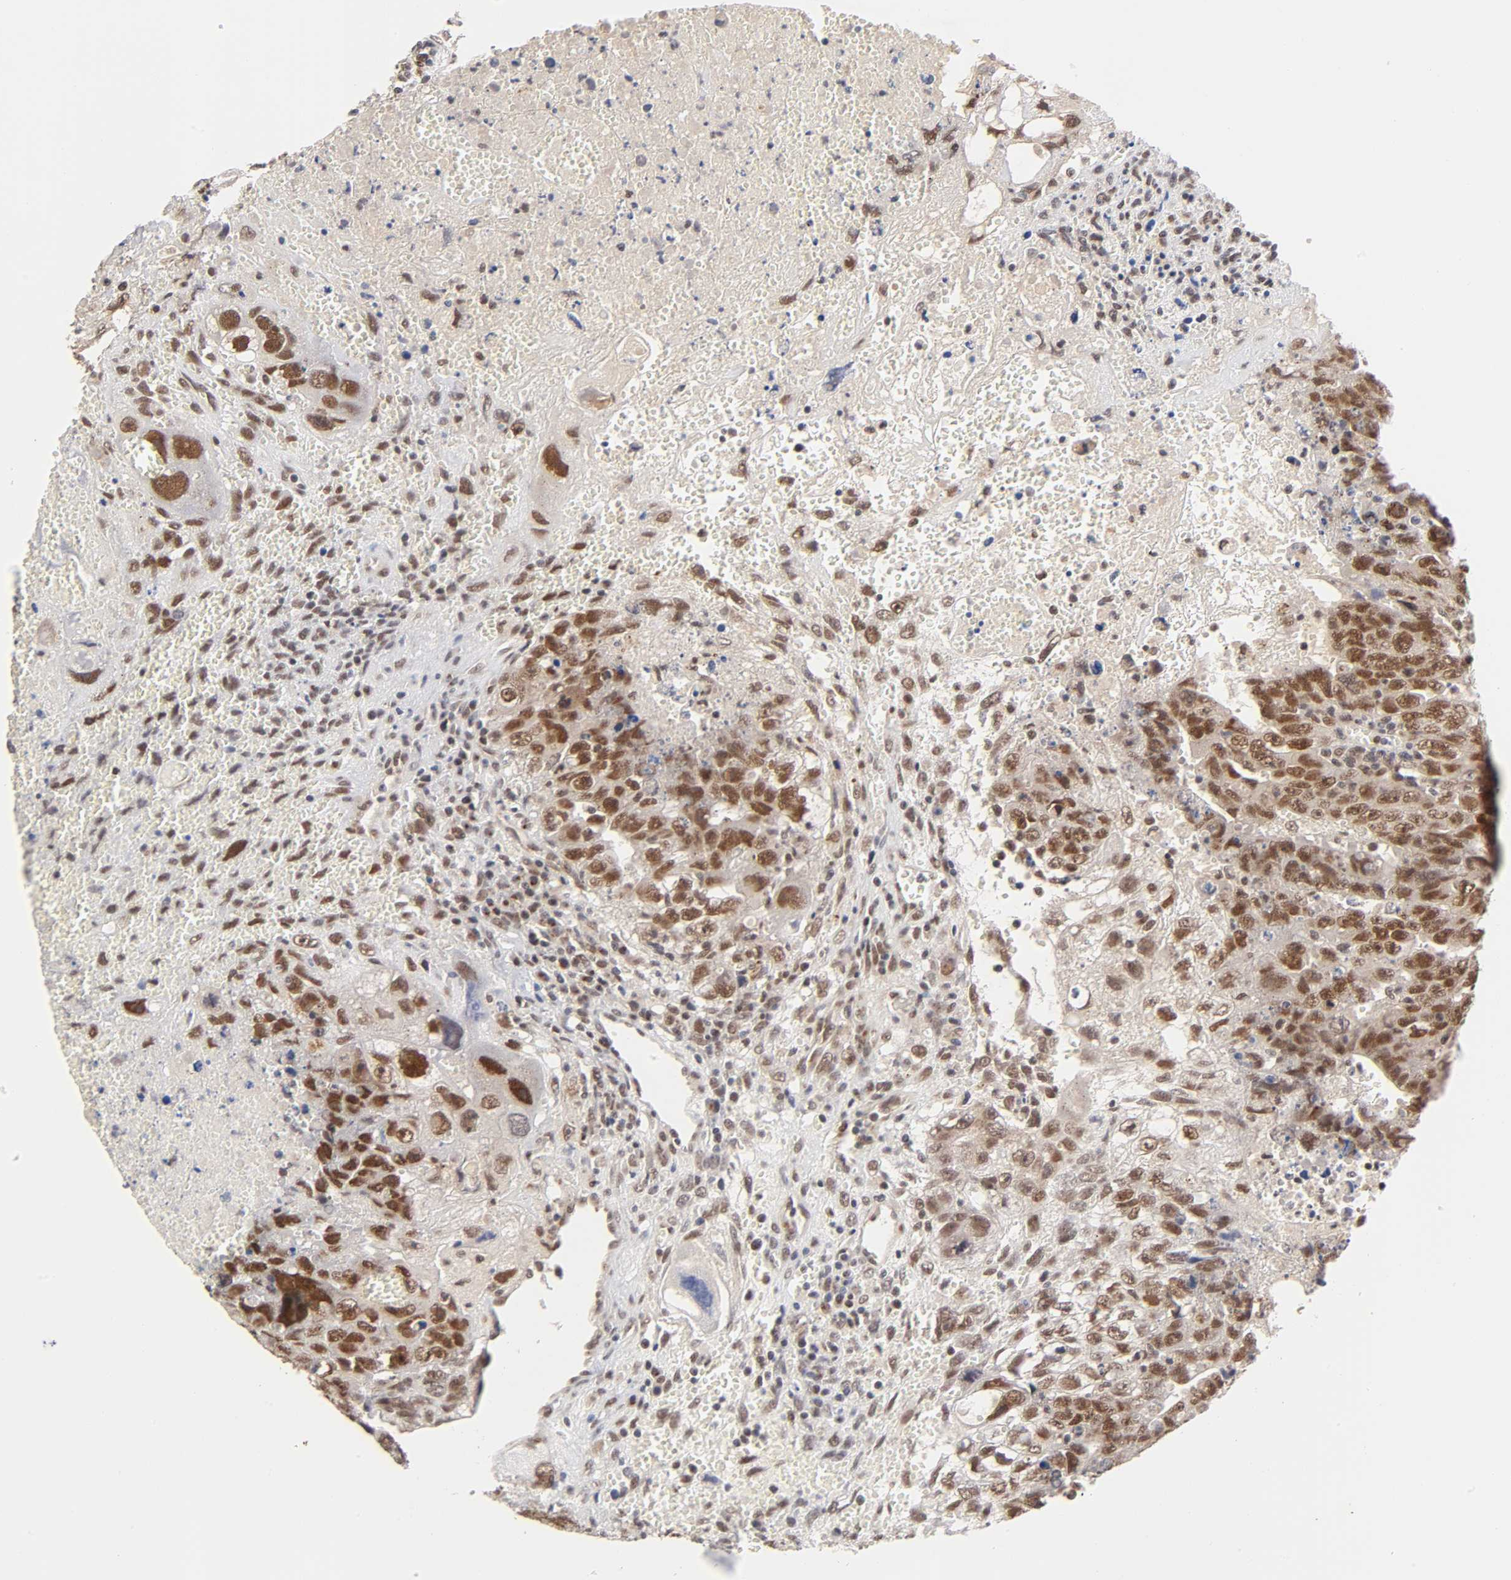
{"staining": {"intensity": "strong", "quantity": ">75%", "location": "cytoplasmic/membranous,nuclear"}, "tissue": "testis cancer", "cell_type": "Tumor cells", "image_type": "cancer", "snomed": [{"axis": "morphology", "description": "Carcinoma, Embryonal, NOS"}, {"axis": "topography", "description": "Testis"}], "caption": "Immunohistochemistry image of neoplastic tissue: testis embryonal carcinoma stained using immunohistochemistry demonstrates high levels of strong protein expression localized specifically in the cytoplasmic/membranous and nuclear of tumor cells, appearing as a cytoplasmic/membranous and nuclear brown color.", "gene": "EP300", "patient": {"sex": "male", "age": 28}}